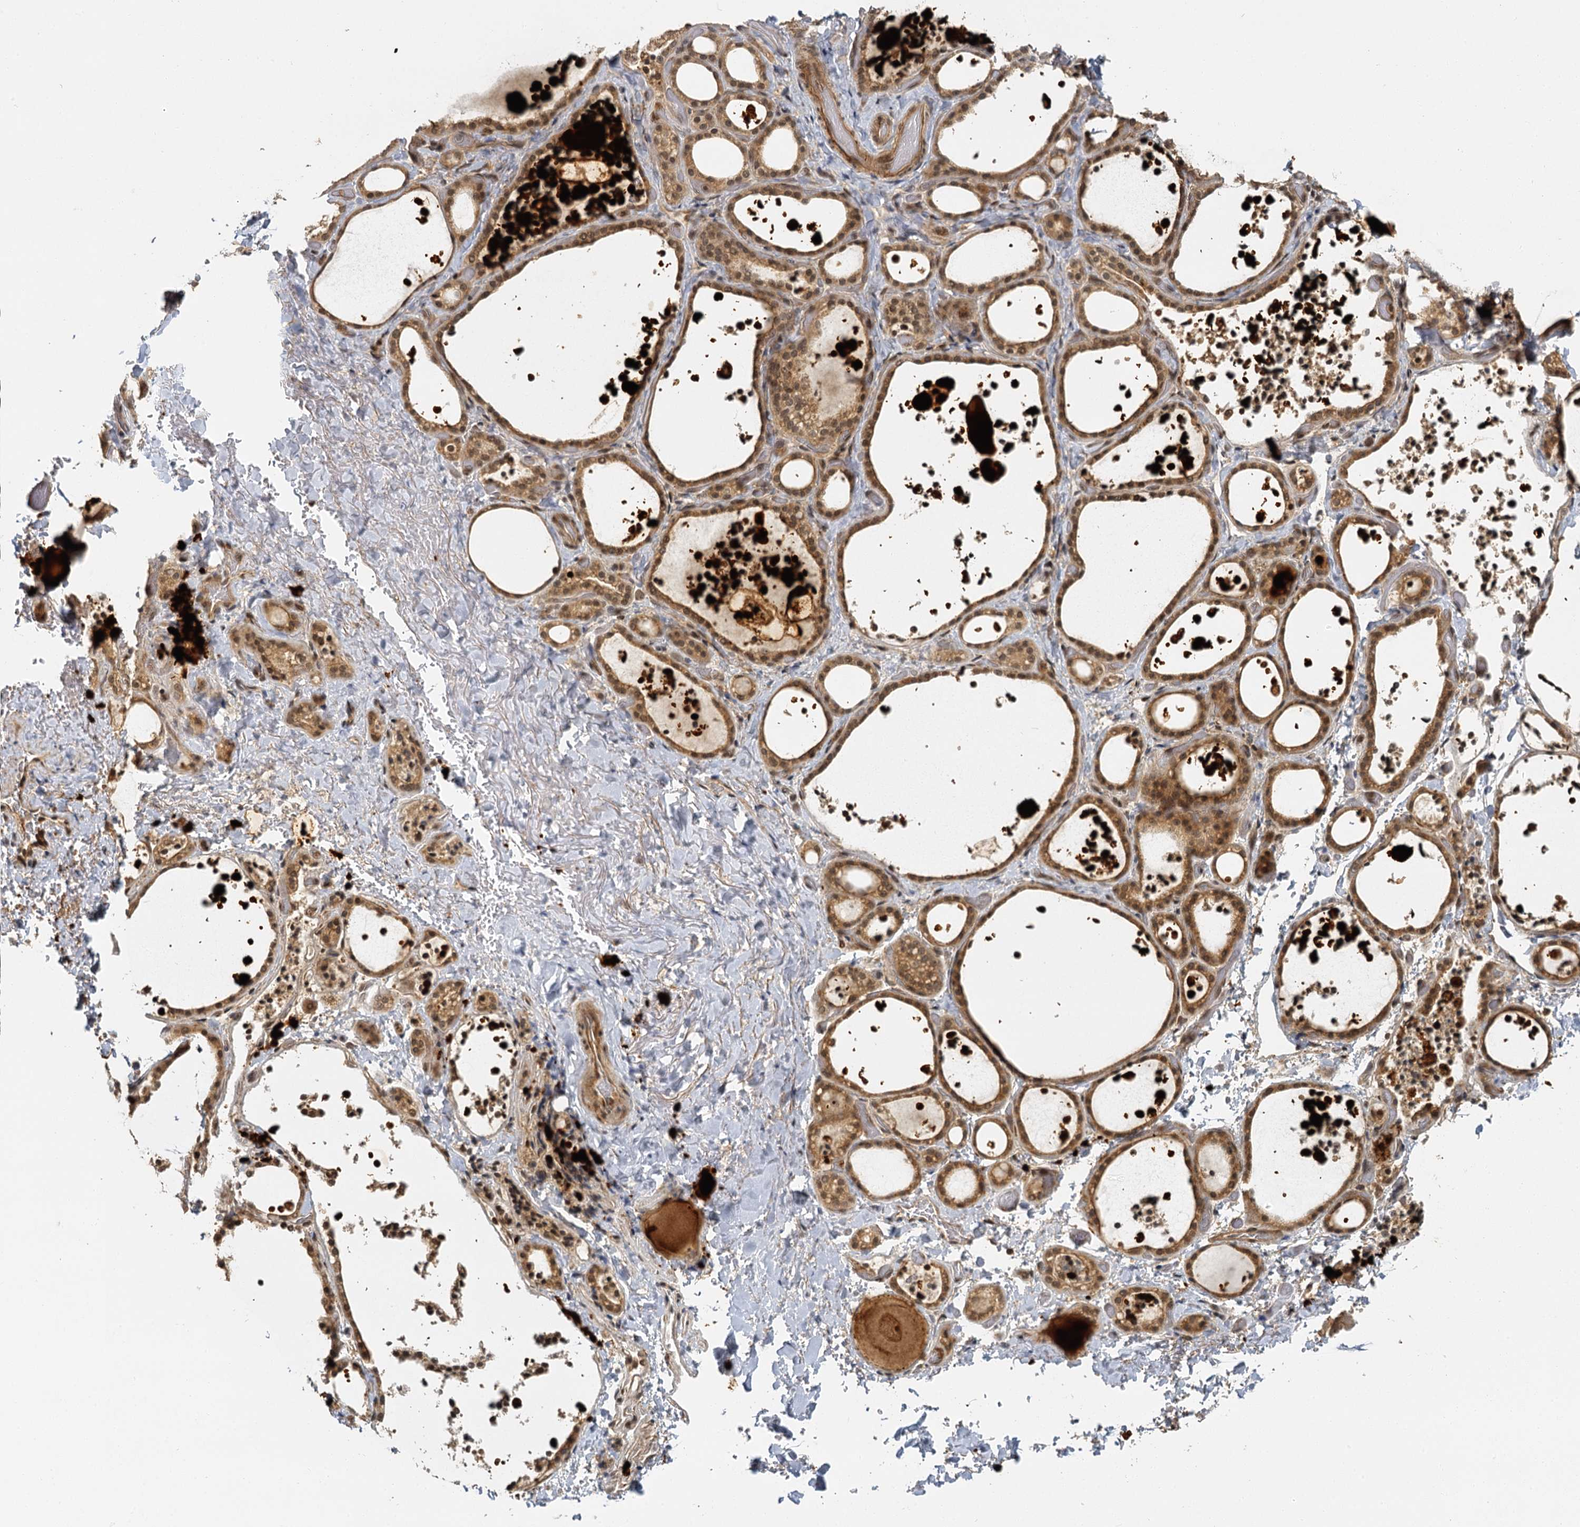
{"staining": {"intensity": "moderate", "quantity": ">75%", "location": "cytoplasmic/membranous,nuclear"}, "tissue": "thyroid gland", "cell_type": "Glandular cells", "image_type": "normal", "snomed": [{"axis": "morphology", "description": "Normal tissue, NOS"}, {"axis": "topography", "description": "Thyroid gland"}], "caption": "IHC image of unremarkable thyroid gland: thyroid gland stained using IHC reveals medium levels of moderate protein expression localized specifically in the cytoplasmic/membranous,nuclear of glandular cells, appearing as a cytoplasmic/membranous,nuclear brown color.", "gene": "ZNF549", "patient": {"sex": "female", "age": 44}}